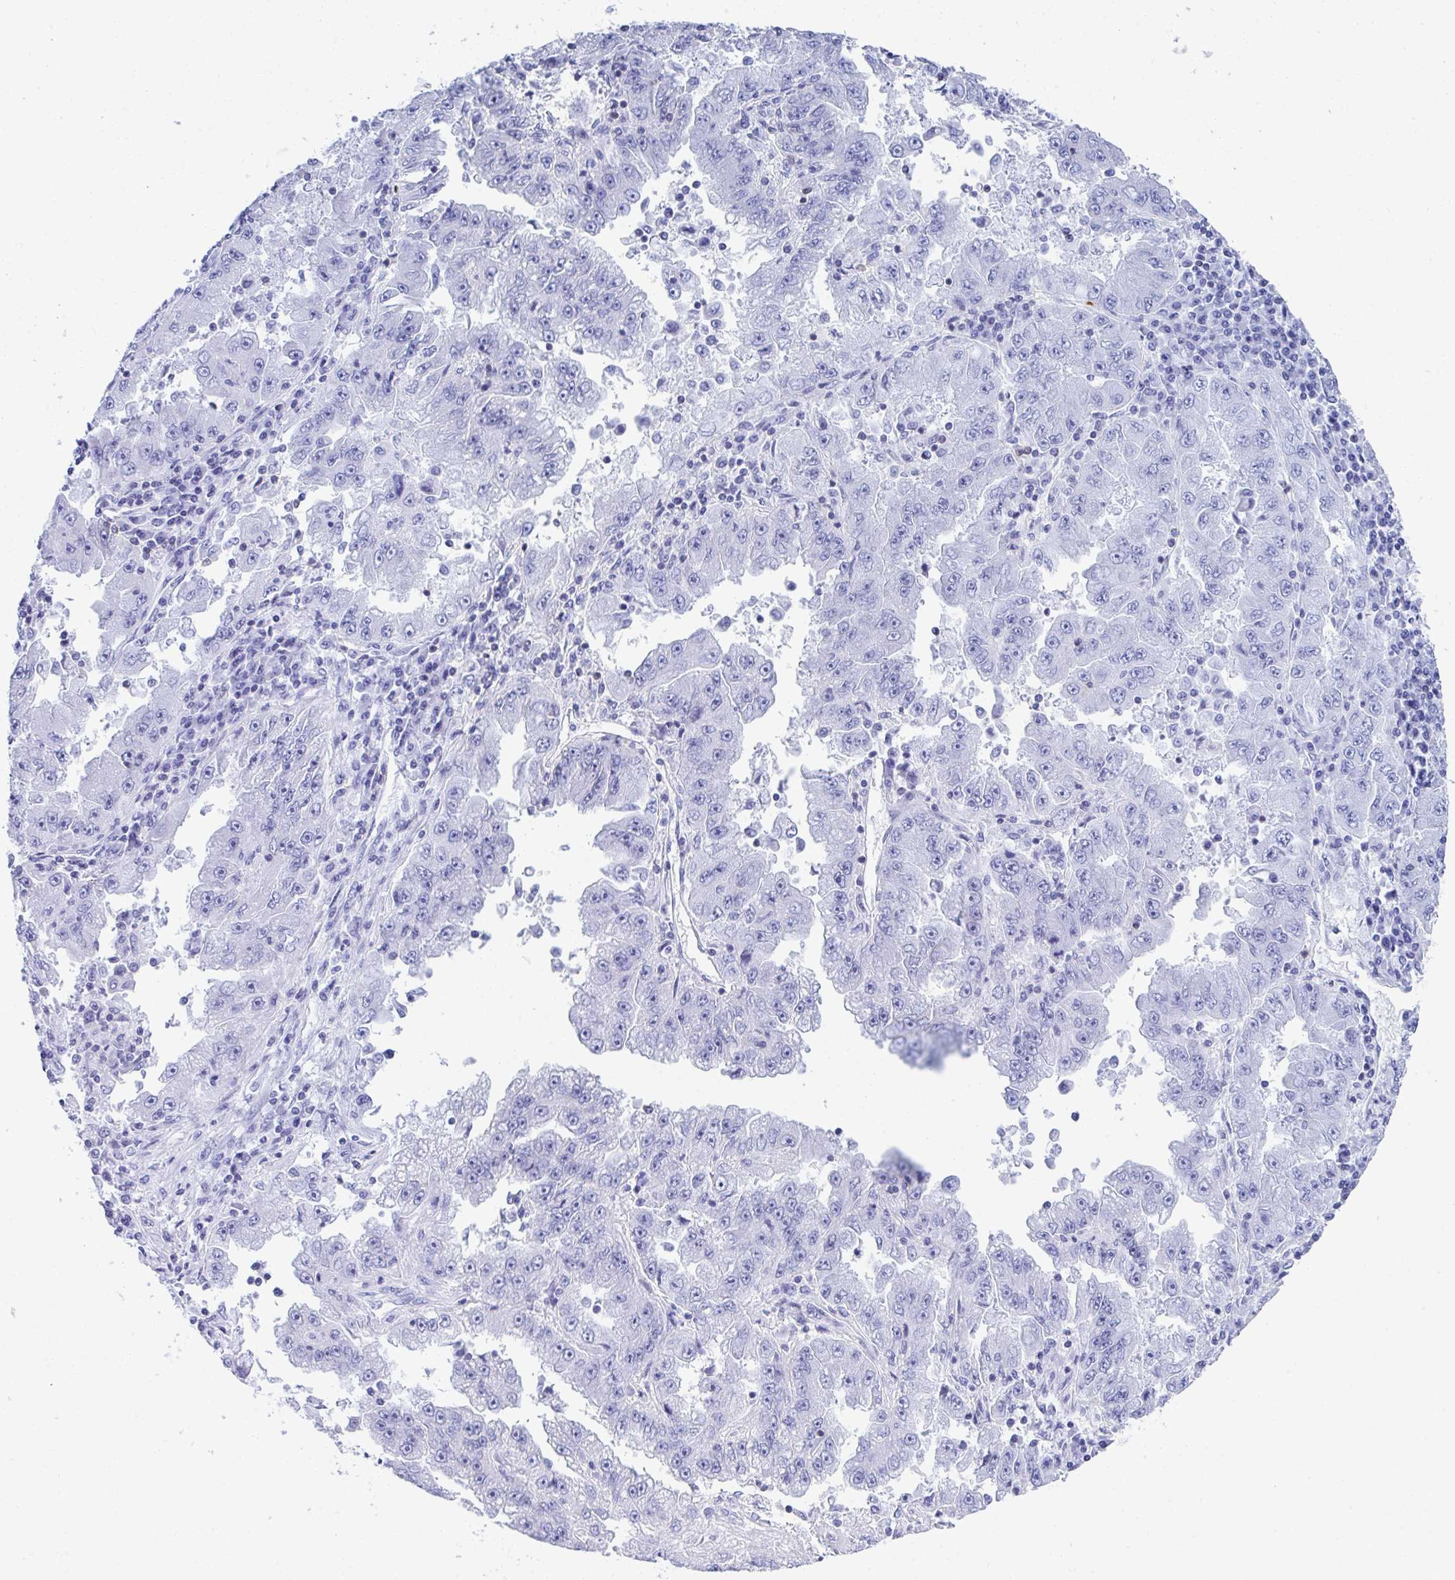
{"staining": {"intensity": "negative", "quantity": "none", "location": "none"}, "tissue": "lung cancer", "cell_type": "Tumor cells", "image_type": "cancer", "snomed": [{"axis": "morphology", "description": "Adenocarcinoma, NOS"}, {"axis": "morphology", "description": "Adenocarcinoma primary or metastatic"}, {"axis": "topography", "description": "Lung"}], "caption": "This is an immunohistochemistry (IHC) photomicrograph of lung adenocarcinoma primary or metastatic. There is no positivity in tumor cells.", "gene": "CD7", "patient": {"sex": "male", "age": 74}}